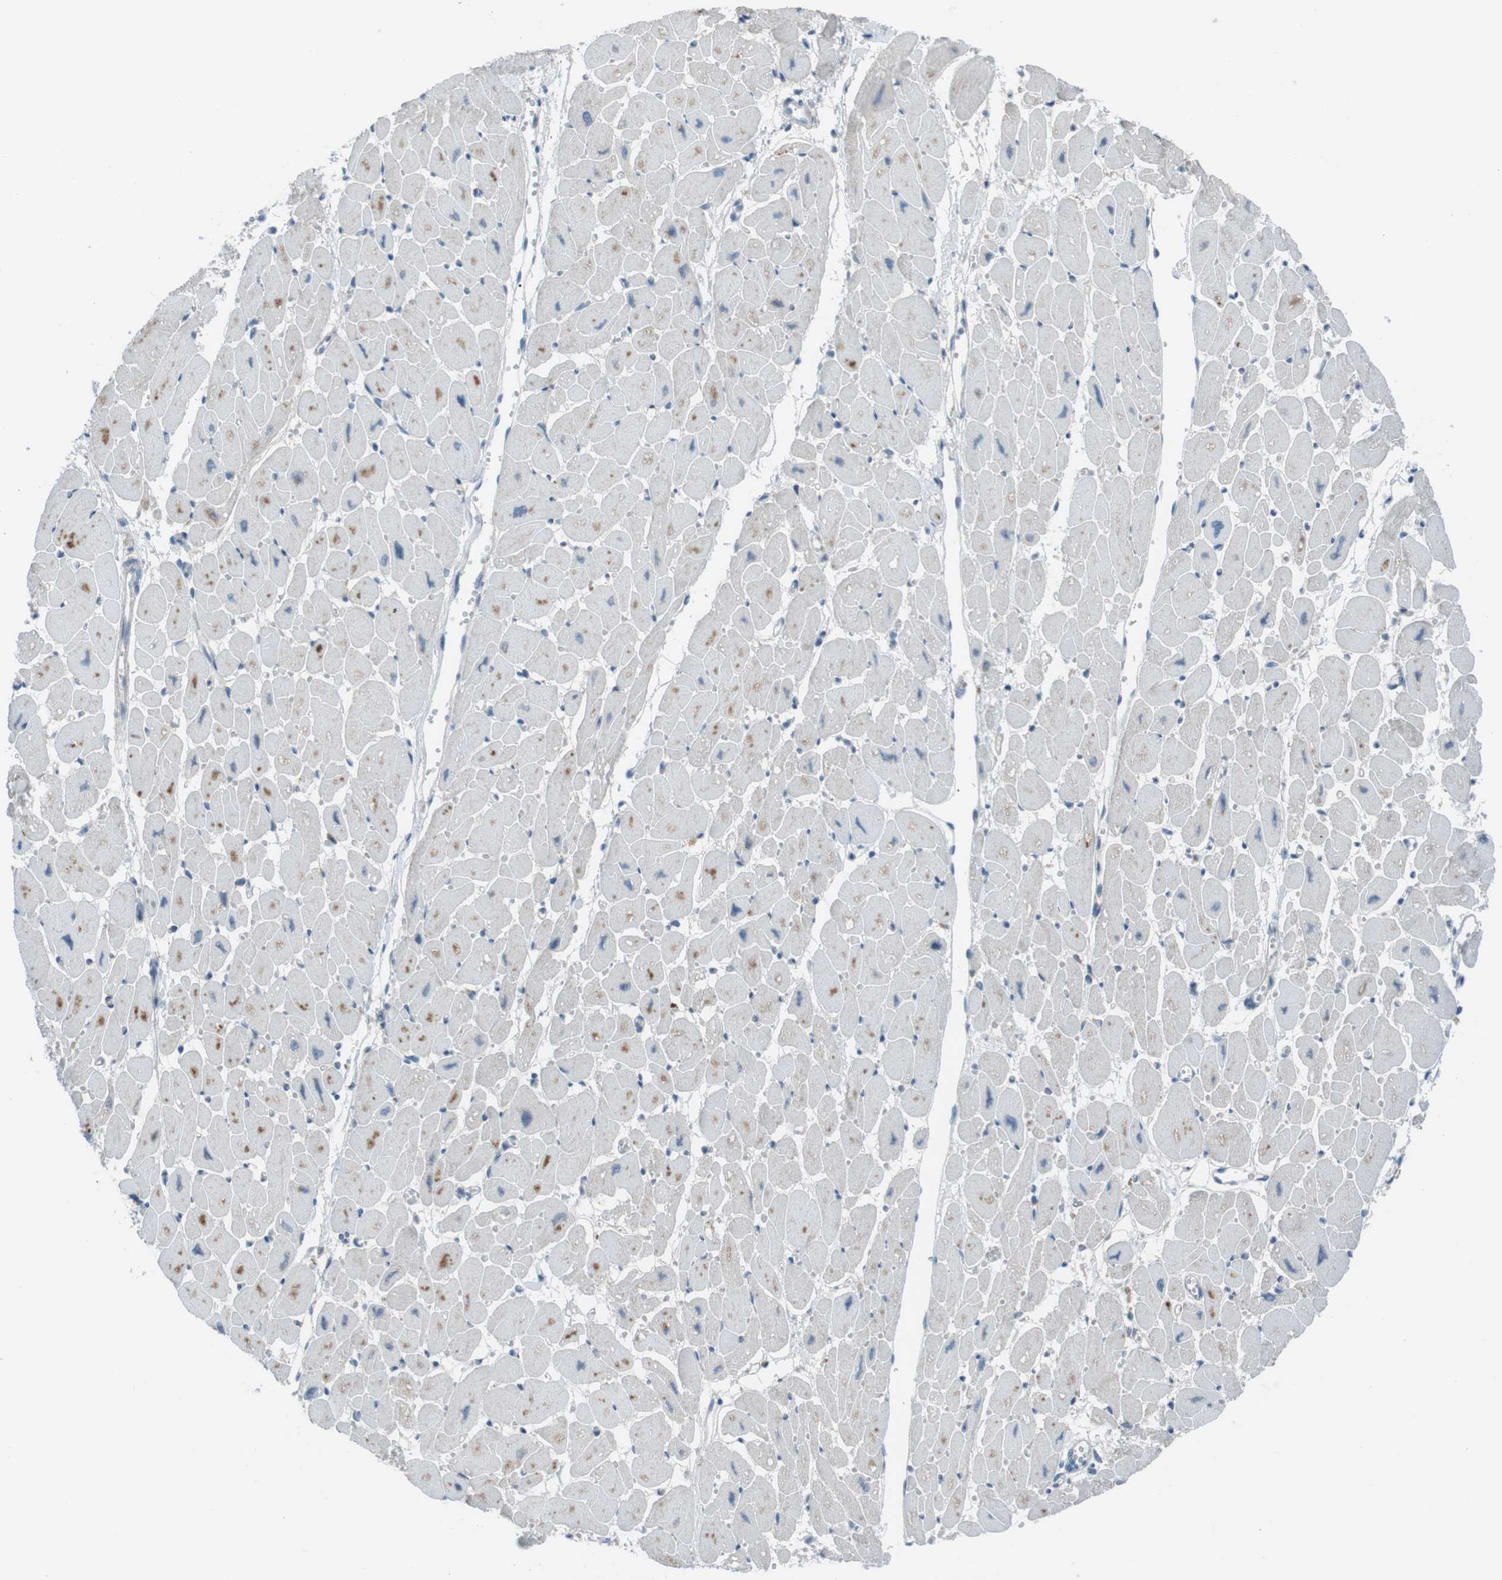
{"staining": {"intensity": "moderate", "quantity": "<25%", "location": "cytoplasmic/membranous"}, "tissue": "heart muscle", "cell_type": "Cardiomyocytes", "image_type": "normal", "snomed": [{"axis": "morphology", "description": "Normal tissue, NOS"}, {"axis": "topography", "description": "Heart"}], "caption": "Benign heart muscle exhibits moderate cytoplasmic/membranous staining in about <25% of cardiomyocytes, visualized by immunohistochemistry. (IHC, brightfield microscopy, high magnification).", "gene": "FCRLA", "patient": {"sex": "female", "age": 54}}